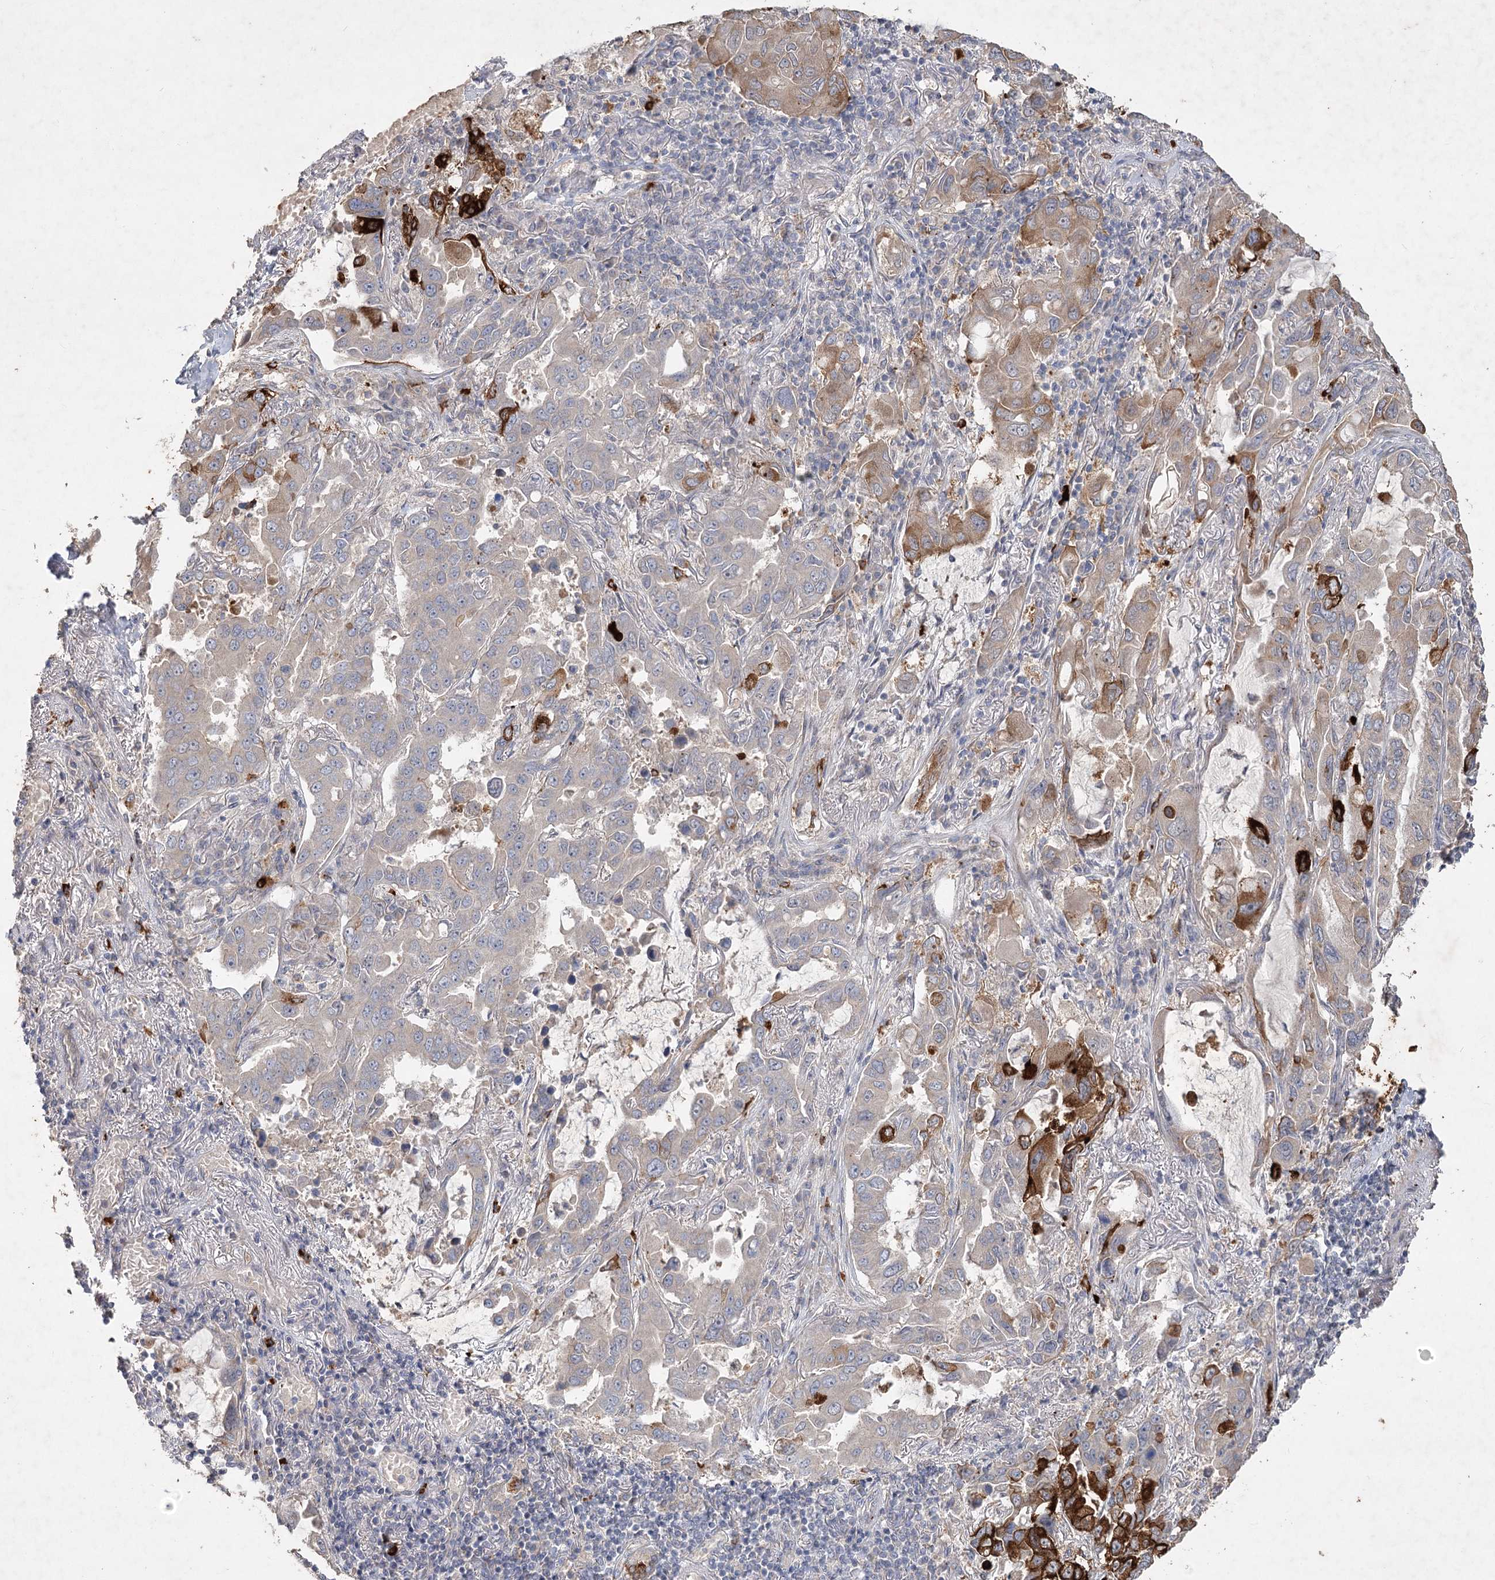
{"staining": {"intensity": "strong", "quantity": "25%-75%", "location": "cytoplasmic/membranous"}, "tissue": "lung cancer", "cell_type": "Tumor cells", "image_type": "cancer", "snomed": [{"axis": "morphology", "description": "Adenocarcinoma, NOS"}, {"axis": "topography", "description": "Lung"}], "caption": "Strong cytoplasmic/membranous protein staining is identified in about 25%-75% of tumor cells in adenocarcinoma (lung).", "gene": "IRAK1BP1", "patient": {"sex": "male", "age": 64}}